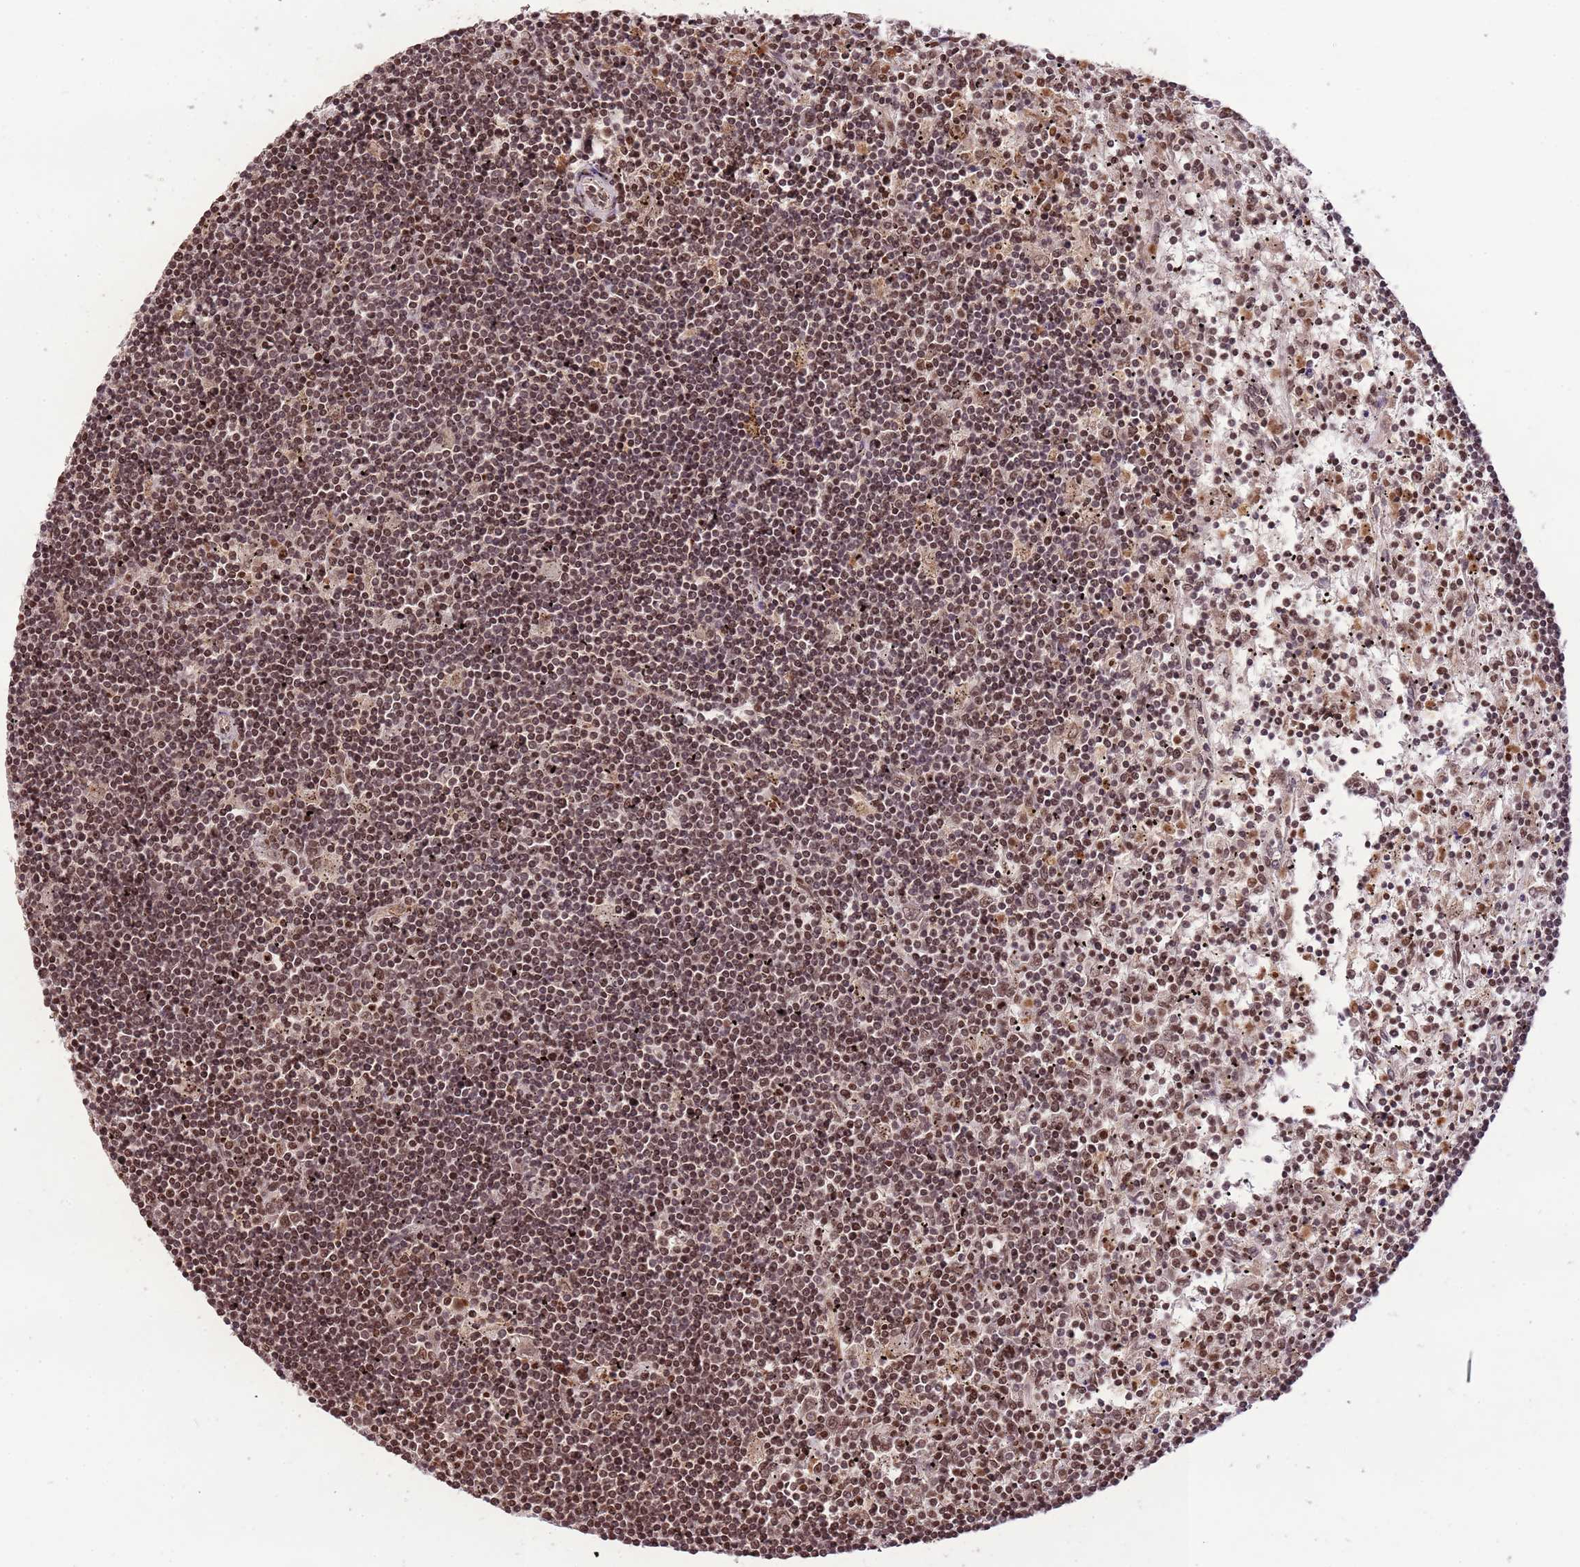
{"staining": {"intensity": "moderate", "quantity": ">75%", "location": "nuclear"}, "tissue": "lymphoma", "cell_type": "Tumor cells", "image_type": "cancer", "snomed": [{"axis": "morphology", "description": "Malignant lymphoma, non-Hodgkin's type, Low grade"}, {"axis": "topography", "description": "Spleen"}], "caption": "A brown stain shows moderate nuclear staining of a protein in human lymphoma tumor cells. (IHC, brightfield microscopy, high magnification).", "gene": "SAMSN1", "patient": {"sex": "male", "age": 76}}